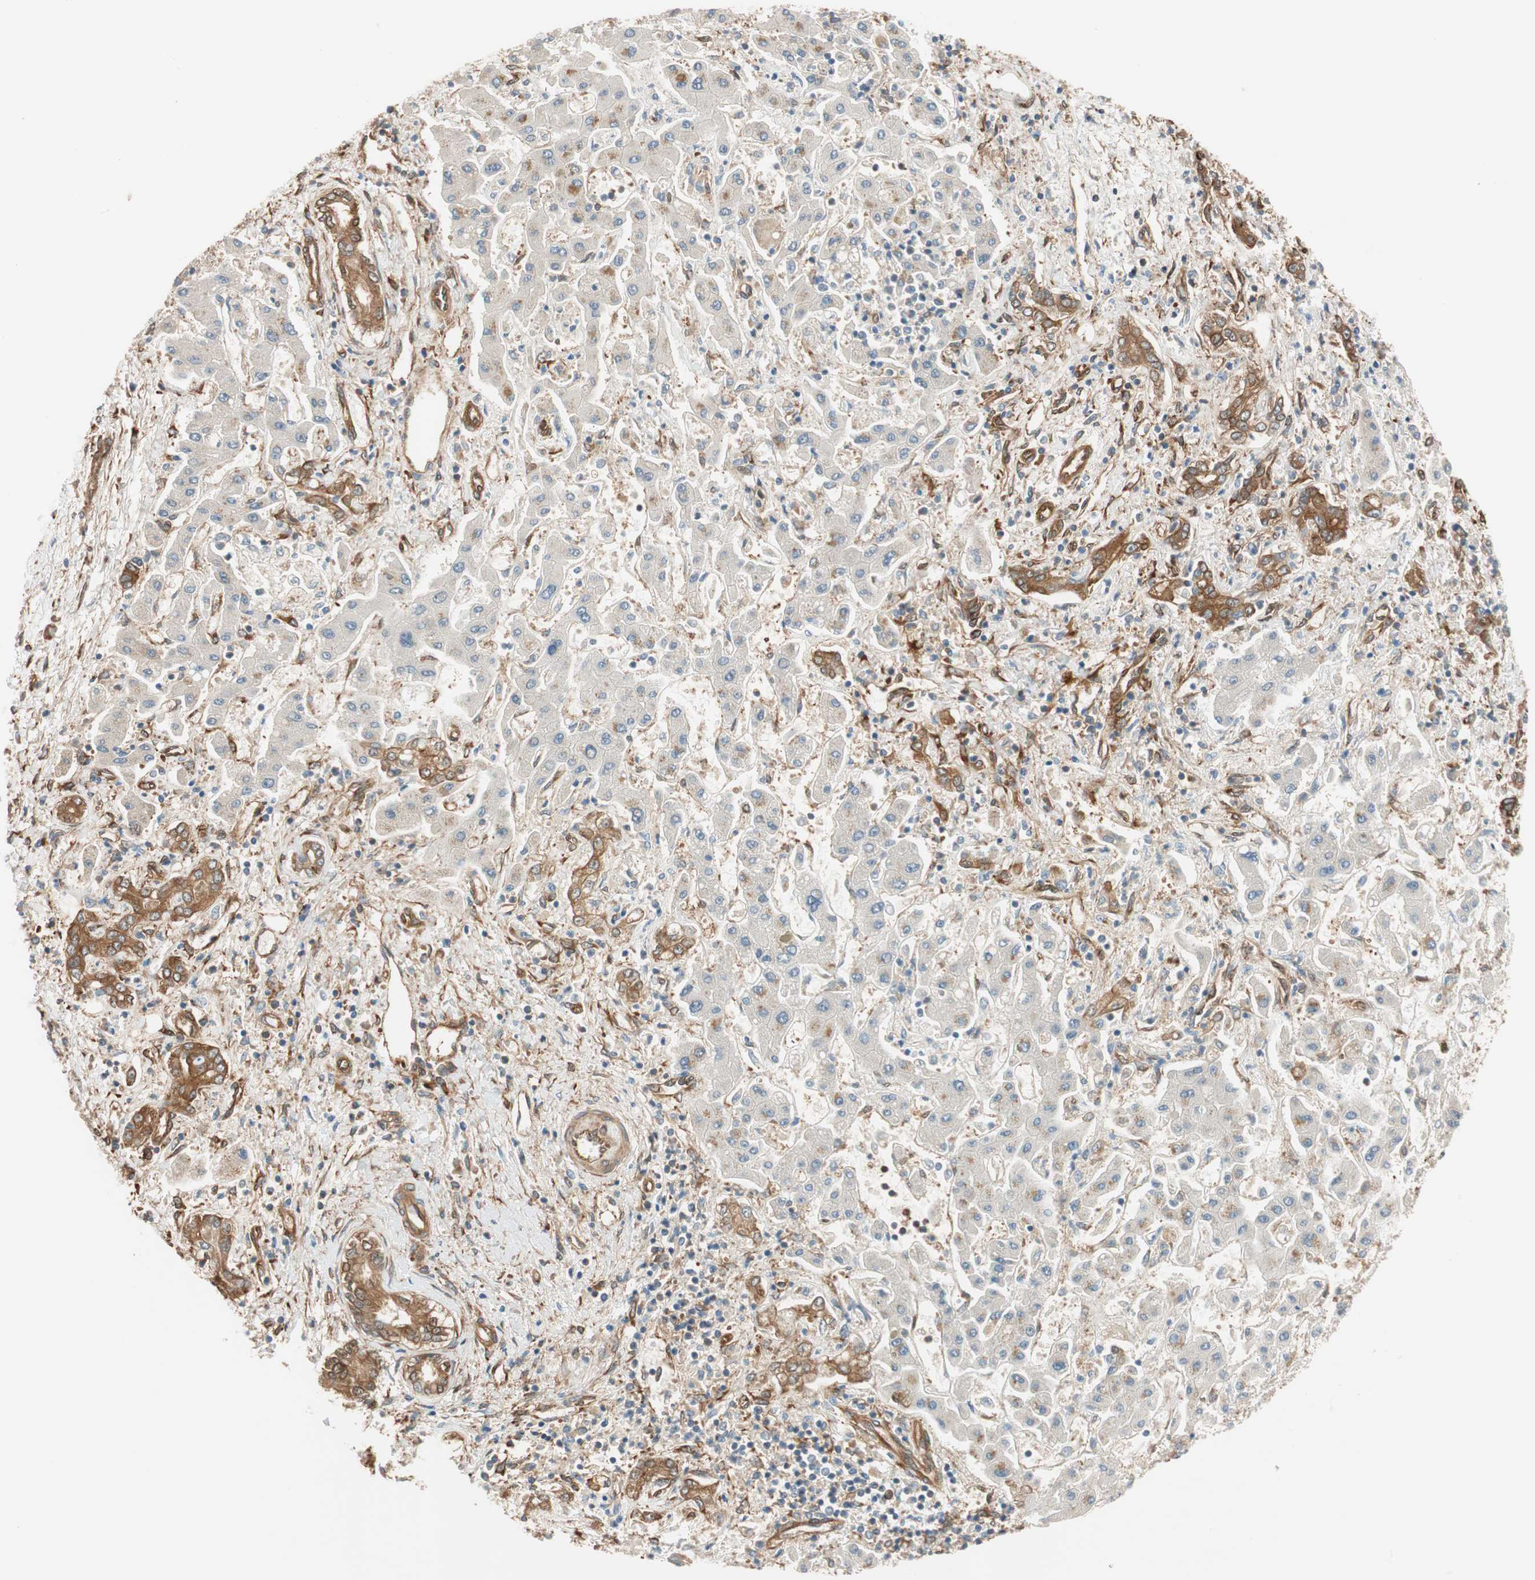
{"staining": {"intensity": "moderate", "quantity": ">75%", "location": "cytoplasmic/membranous"}, "tissue": "liver cancer", "cell_type": "Tumor cells", "image_type": "cancer", "snomed": [{"axis": "morphology", "description": "Cholangiocarcinoma"}, {"axis": "topography", "description": "Liver"}], "caption": "Immunohistochemical staining of human liver cancer (cholangiocarcinoma) exhibits medium levels of moderate cytoplasmic/membranous expression in approximately >75% of tumor cells. (DAB (3,3'-diaminobenzidine) IHC with brightfield microscopy, high magnification).", "gene": "WASL", "patient": {"sex": "male", "age": 50}}